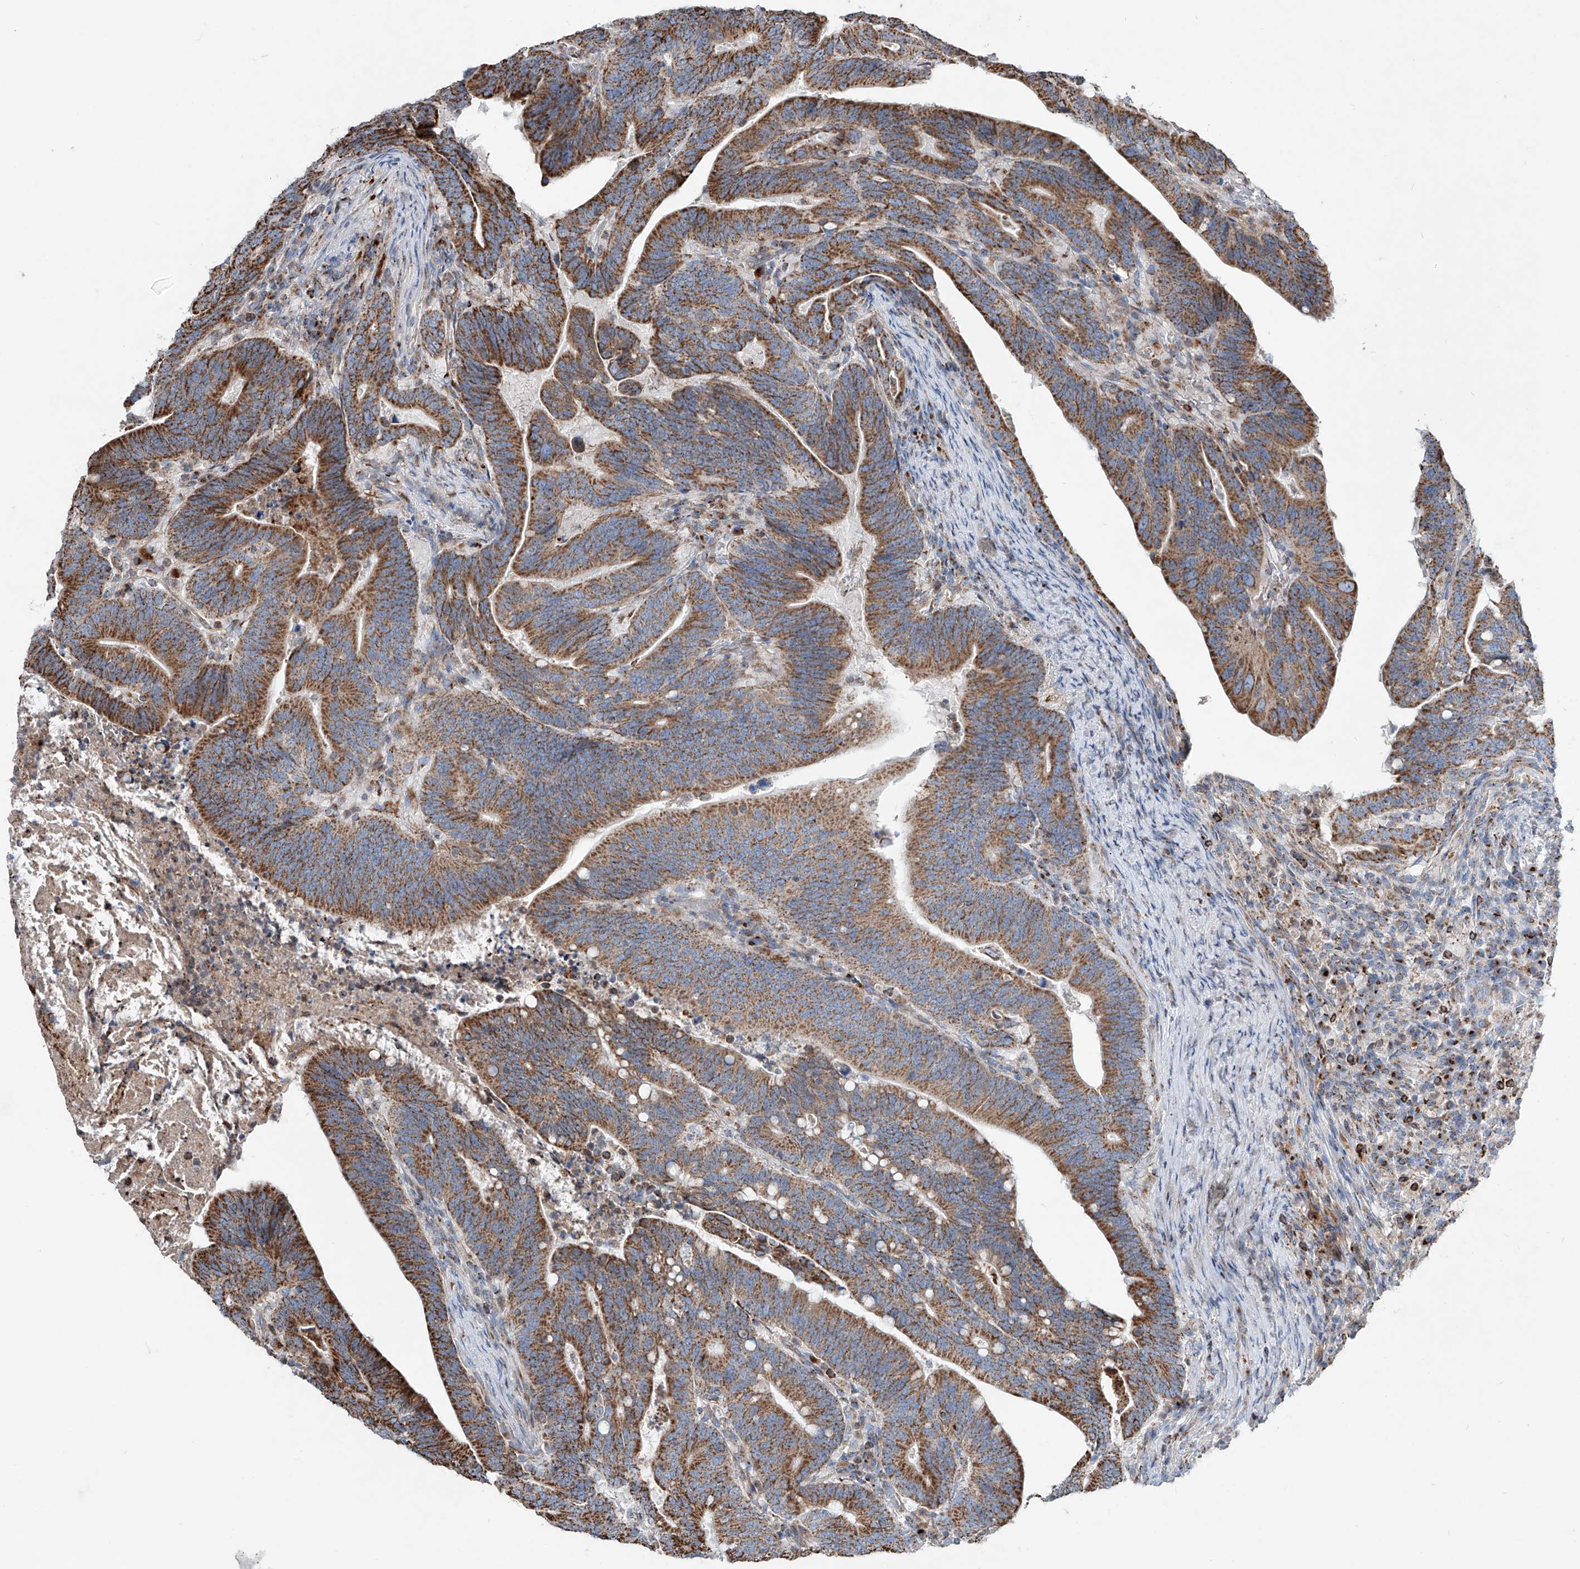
{"staining": {"intensity": "strong", "quantity": "25%-75%", "location": "cytoplasmic/membranous"}, "tissue": "colorectal cancer", "cell_type": "Tumor cells", "image_type": "cancer", "snomed": [{"axis": "morphology", "description": "Adenocarcinoma, NOS"}, {"axis": "topography", "description": "Colon"}], "caption": "Strong cytoplasmic/membranous staining for a protein is present in about 25%-75% of tumor cells of colorectal adenocarcinoma using IHC.", "gene": "CDH5", "patient": {"sex": "female", "age": 66}}